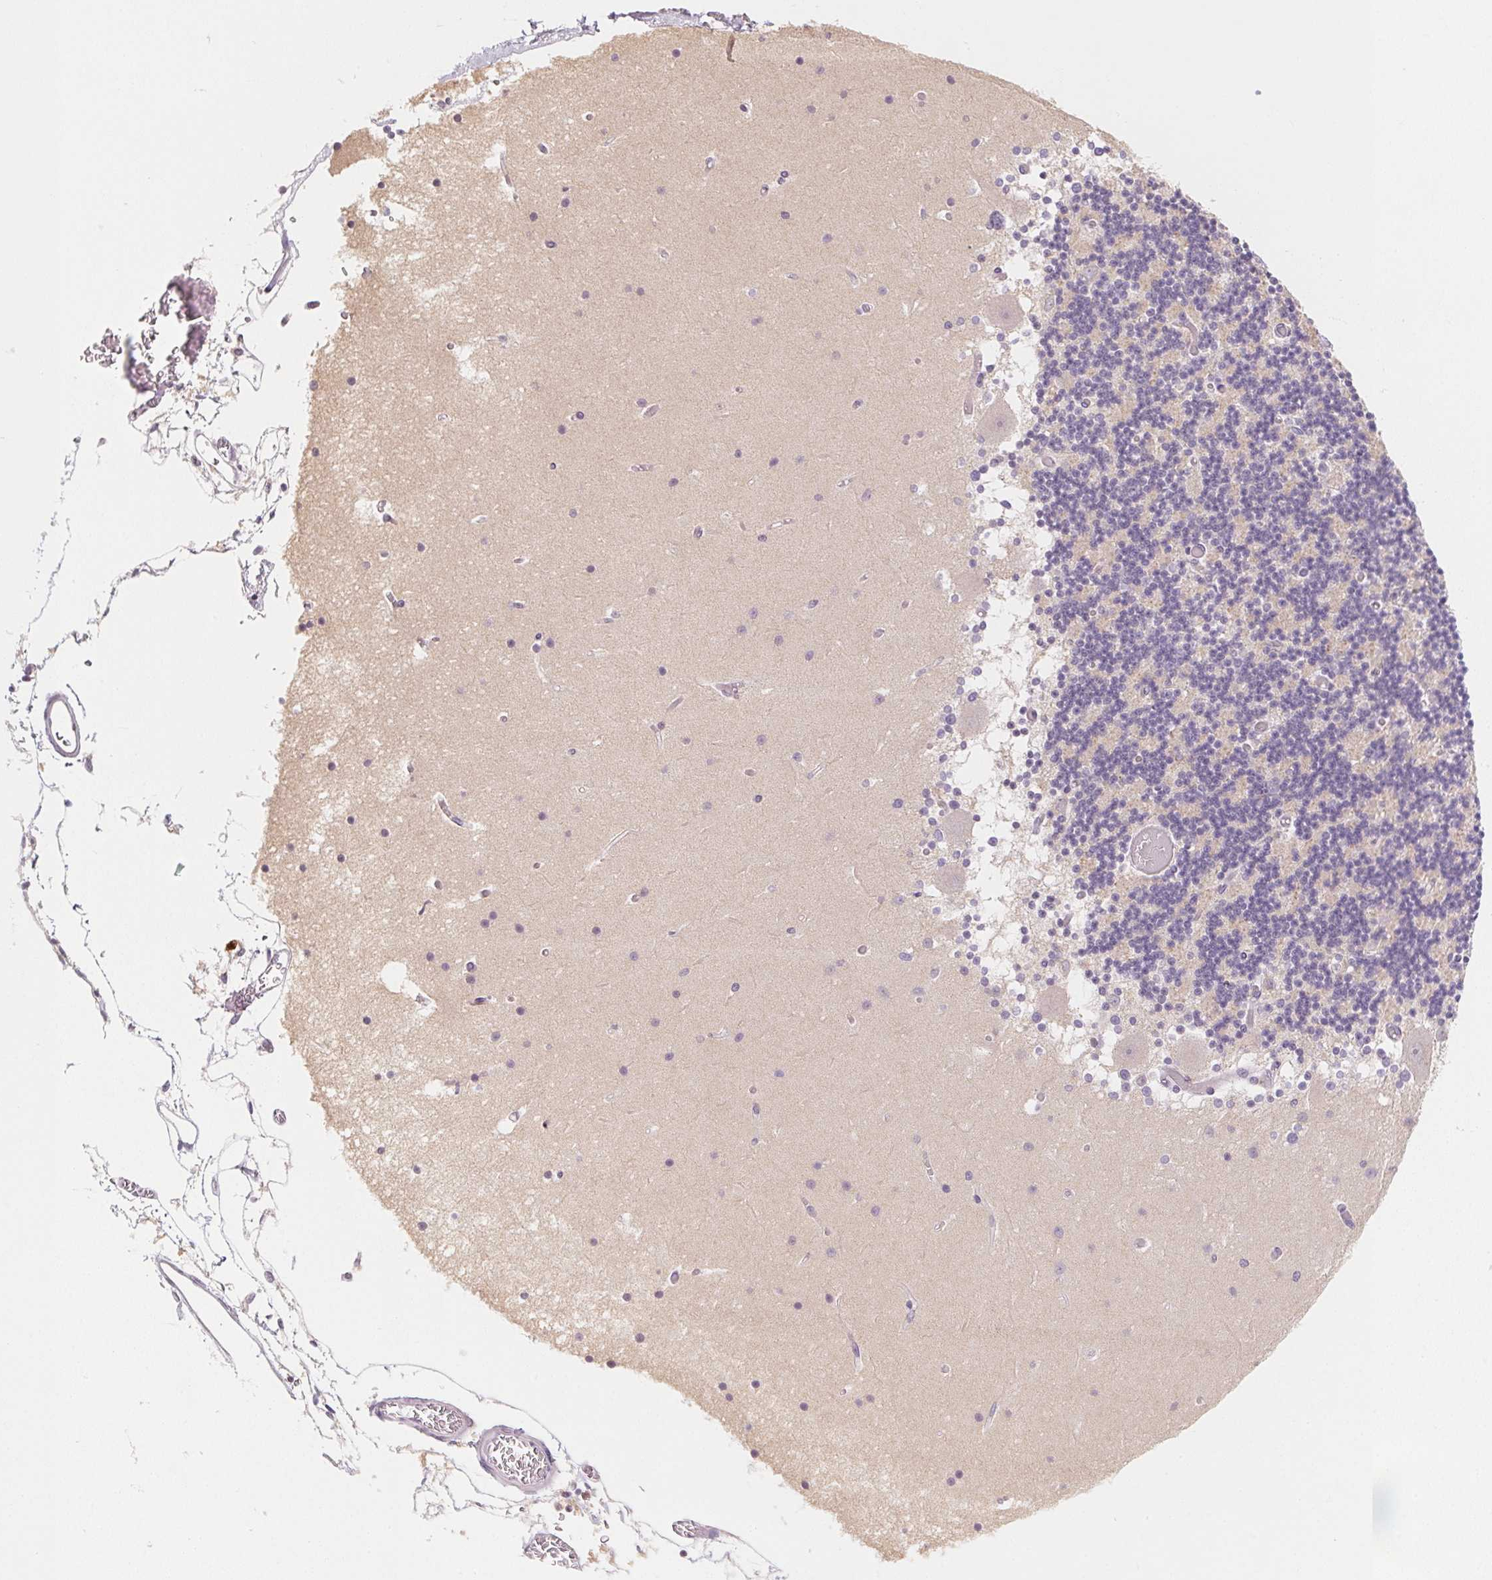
{"staining": {"intensity": "negative", "quantity": "none", "location": "none"}, "tissue": "cerebellum", "cell_type": "Cells in granular layer", "image_type": "normal", "snomed": [{"axis": "morphology", "description": "Normal tissue, NOS"}, {"axis": "topography", "description": "Cerebellum"}], "caption": "Protein analysis of unremarkable cerebellum reveals no significant expression in cells in granular layer.", "gene": "SLC6A18", "patient": {"sex": "female", "age": 28}}